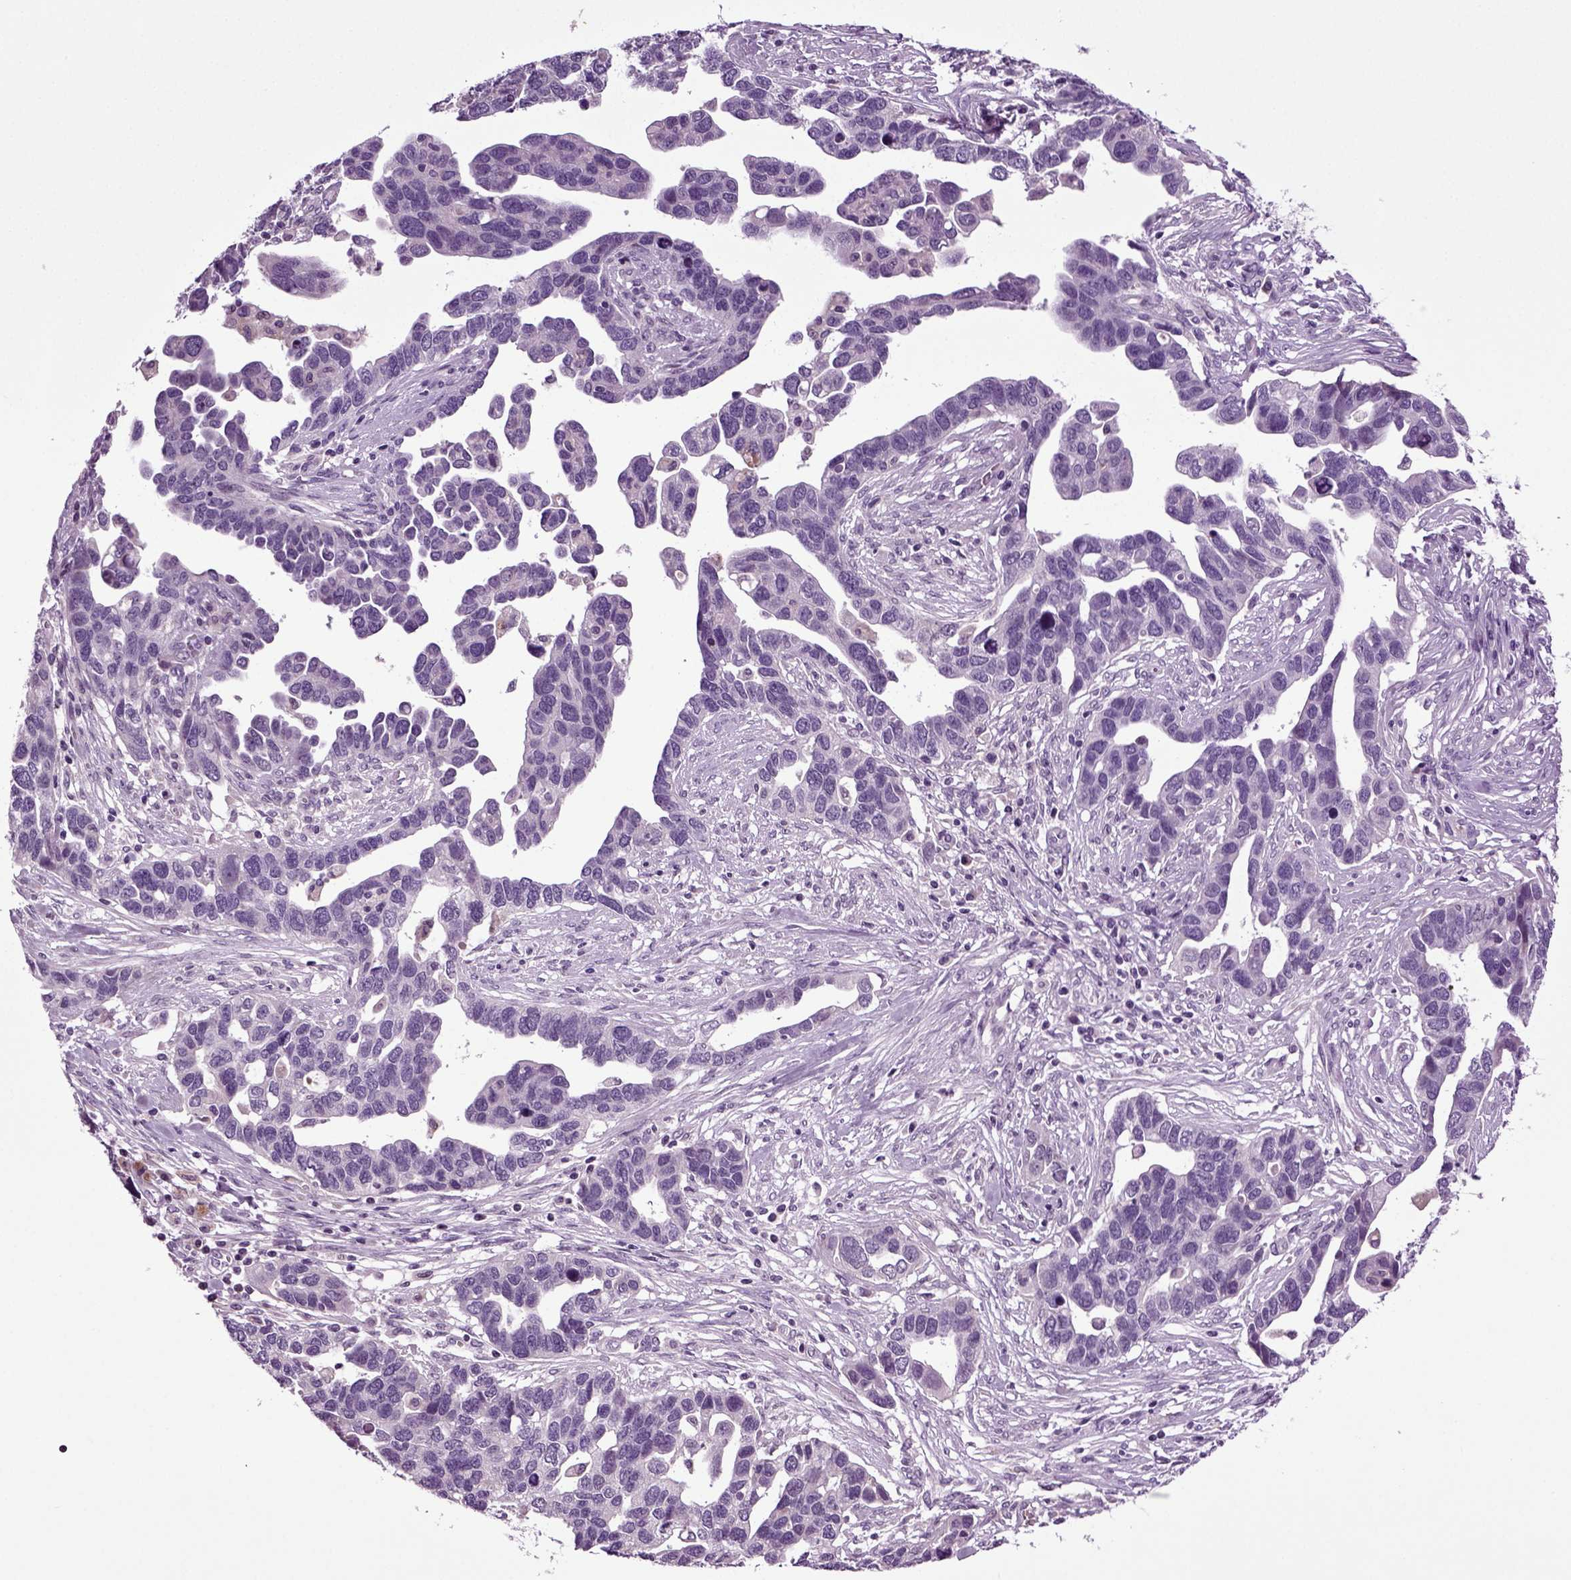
{"staining": {"intensity": "negative", "quantity": "none", "location": "none"}, "tissue": "ovarian cancer", "cell_type": "Tumor cells", "image_type": "cancer", "snomed": [{"axis": "morphology", "description": "Cystadenocarcinoma, serous, NOS"}, {"axis": "topography", "description": "Ovary"}], "caption": "This is an immunohistochemistry (IHC) image of human serous cystadenocarcinoma (ovarian). There is no staining in tumor cells.", "gene": "FGF11", "patient": {"sex": "female", "age": 54}}